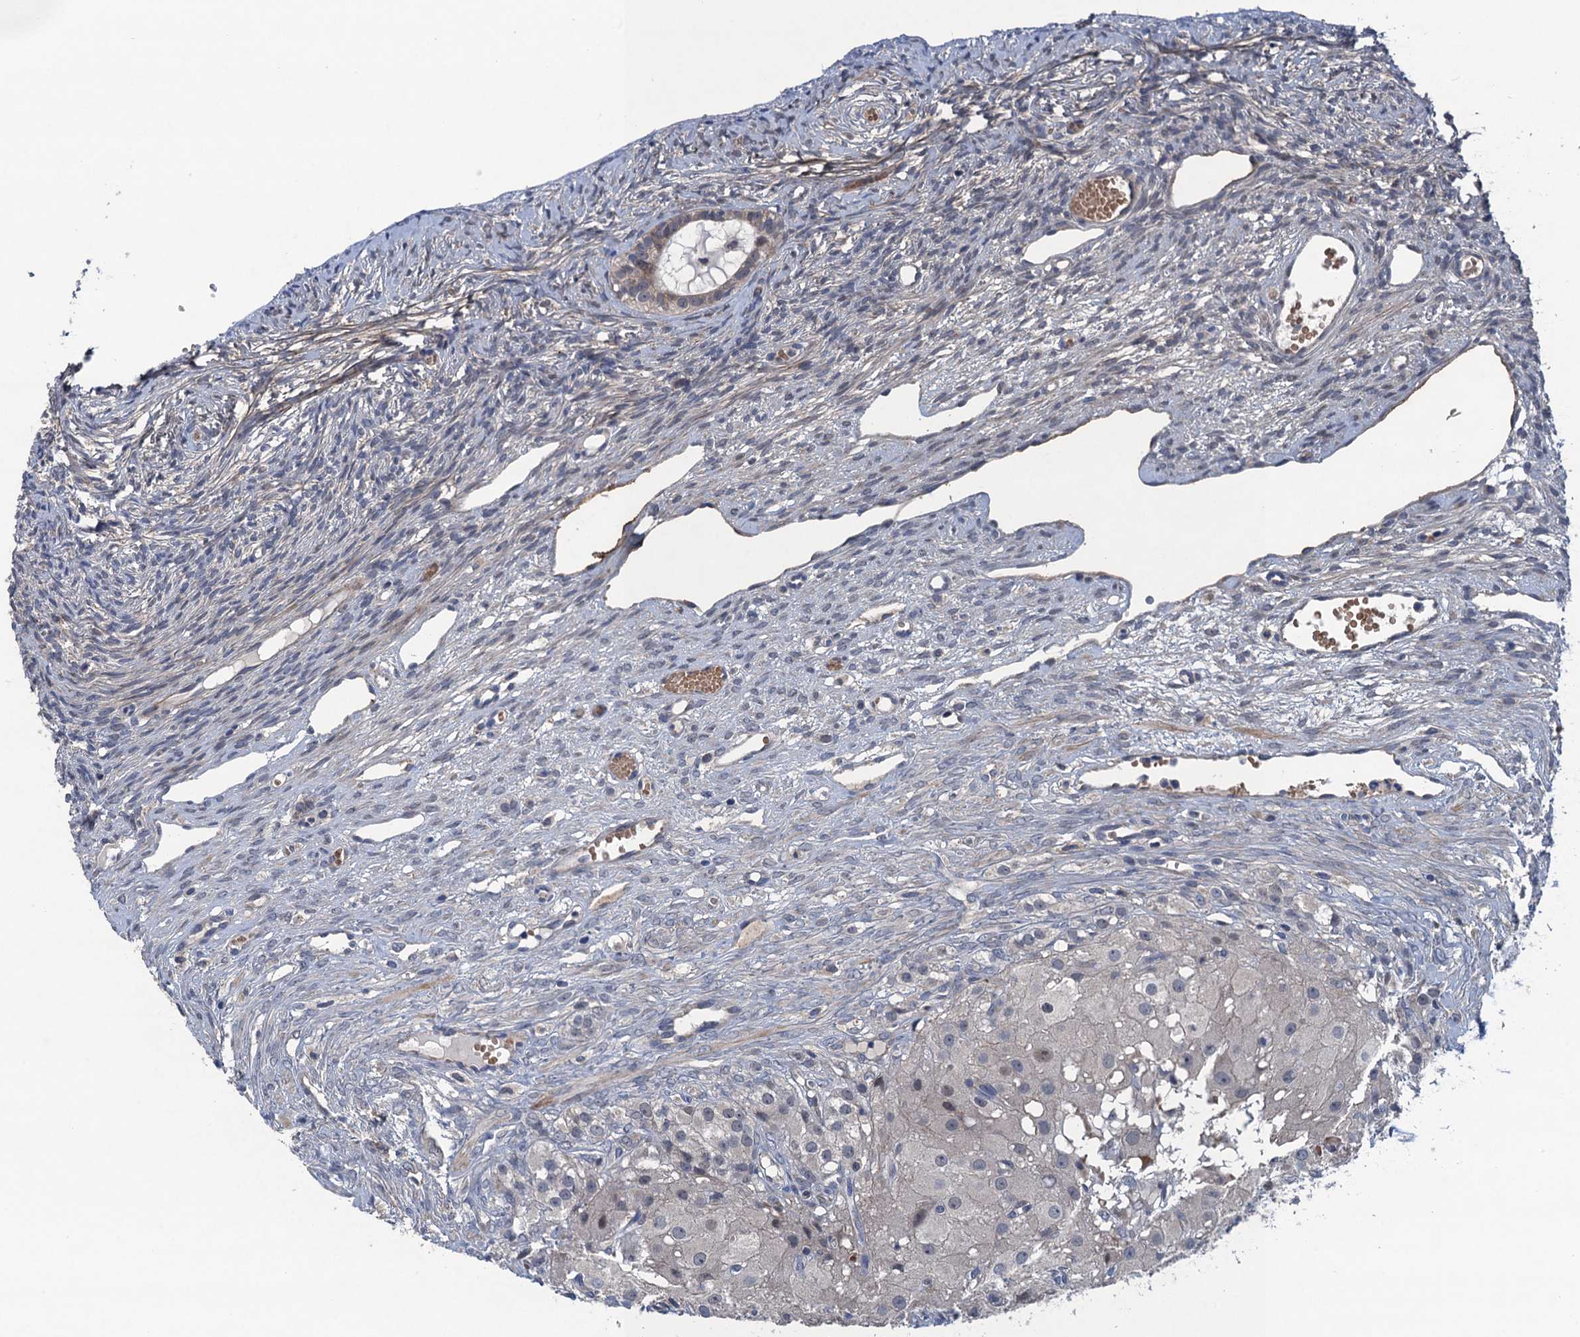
{"staining": {"intensity": "negative", "quantity": "none", "location": "none"}, "tissue": "ovary", "cell_type": "Follicle cells", "image_type": "normal", "snomed": [{"axis": "morphology", "description": "Normal tissue, NOS"}, {"axis": "topography", "description": "Ovary"}], "caption": "IHC of normal ovary exhibits no staining in follicle cells.", "gene": "TRAF7", "patient": {"sex": "female", "age": 51}}